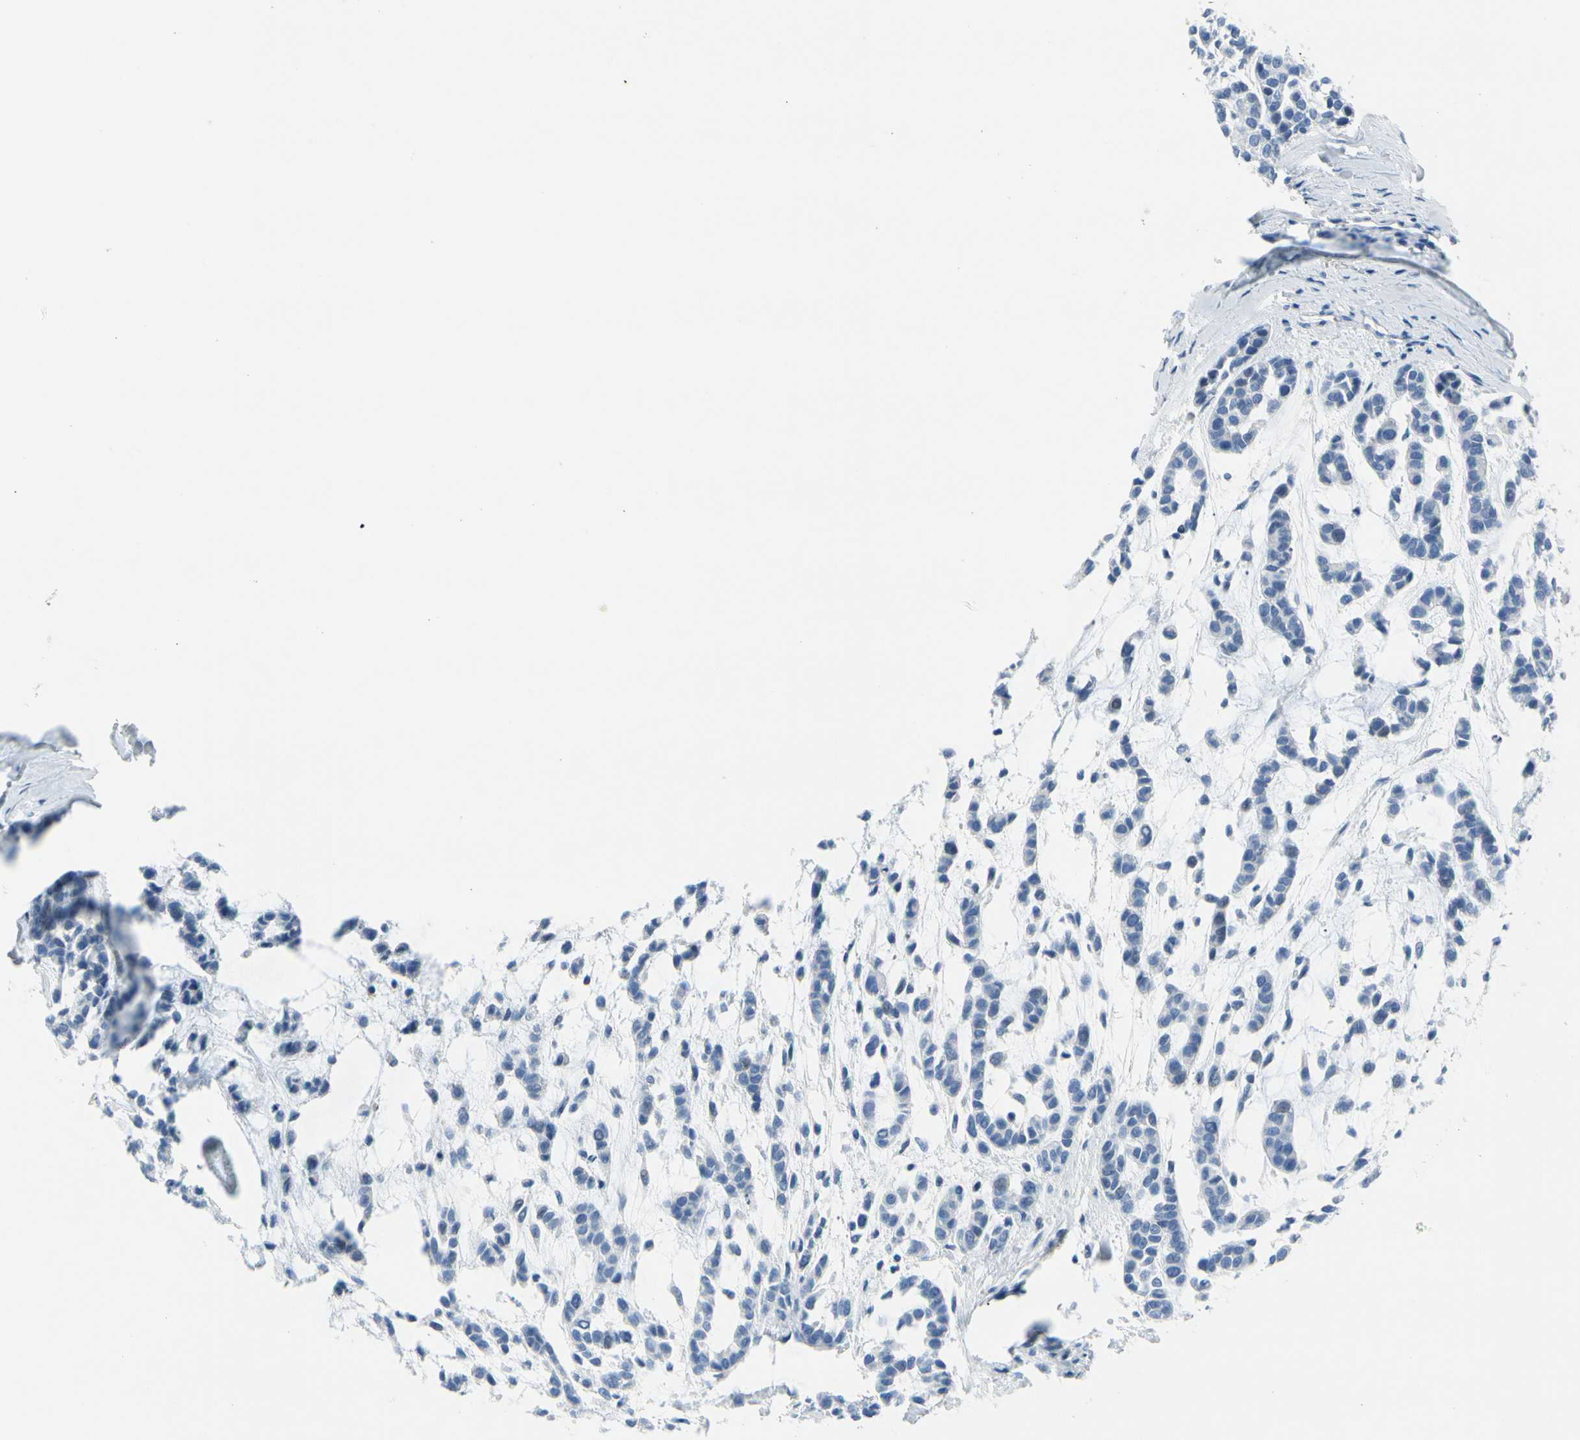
{"staining": {"intensity": "negative", "quantity": "none", "location": "none"}, "tissue": "head and neck cancer", "cell_type": "Tumor cells", "image_type": "cancer", "snomed": [{"axis": "morphology", "description": "Adenocarcinoma, NOS"}, {"axis": "morphology", "description": "Adenoma, NOS"}, {"axis": "topography", "description": "Head-Neck"}], "caption": "High magnification brightfield microscopy of adenoma (head and neck) stained with DAB (brown) and counterstained with hematoxylin (blue): tumor cells show no significant expression.", "gene": "MUC5B", "patient": {"sex": "female", "age": 55}}